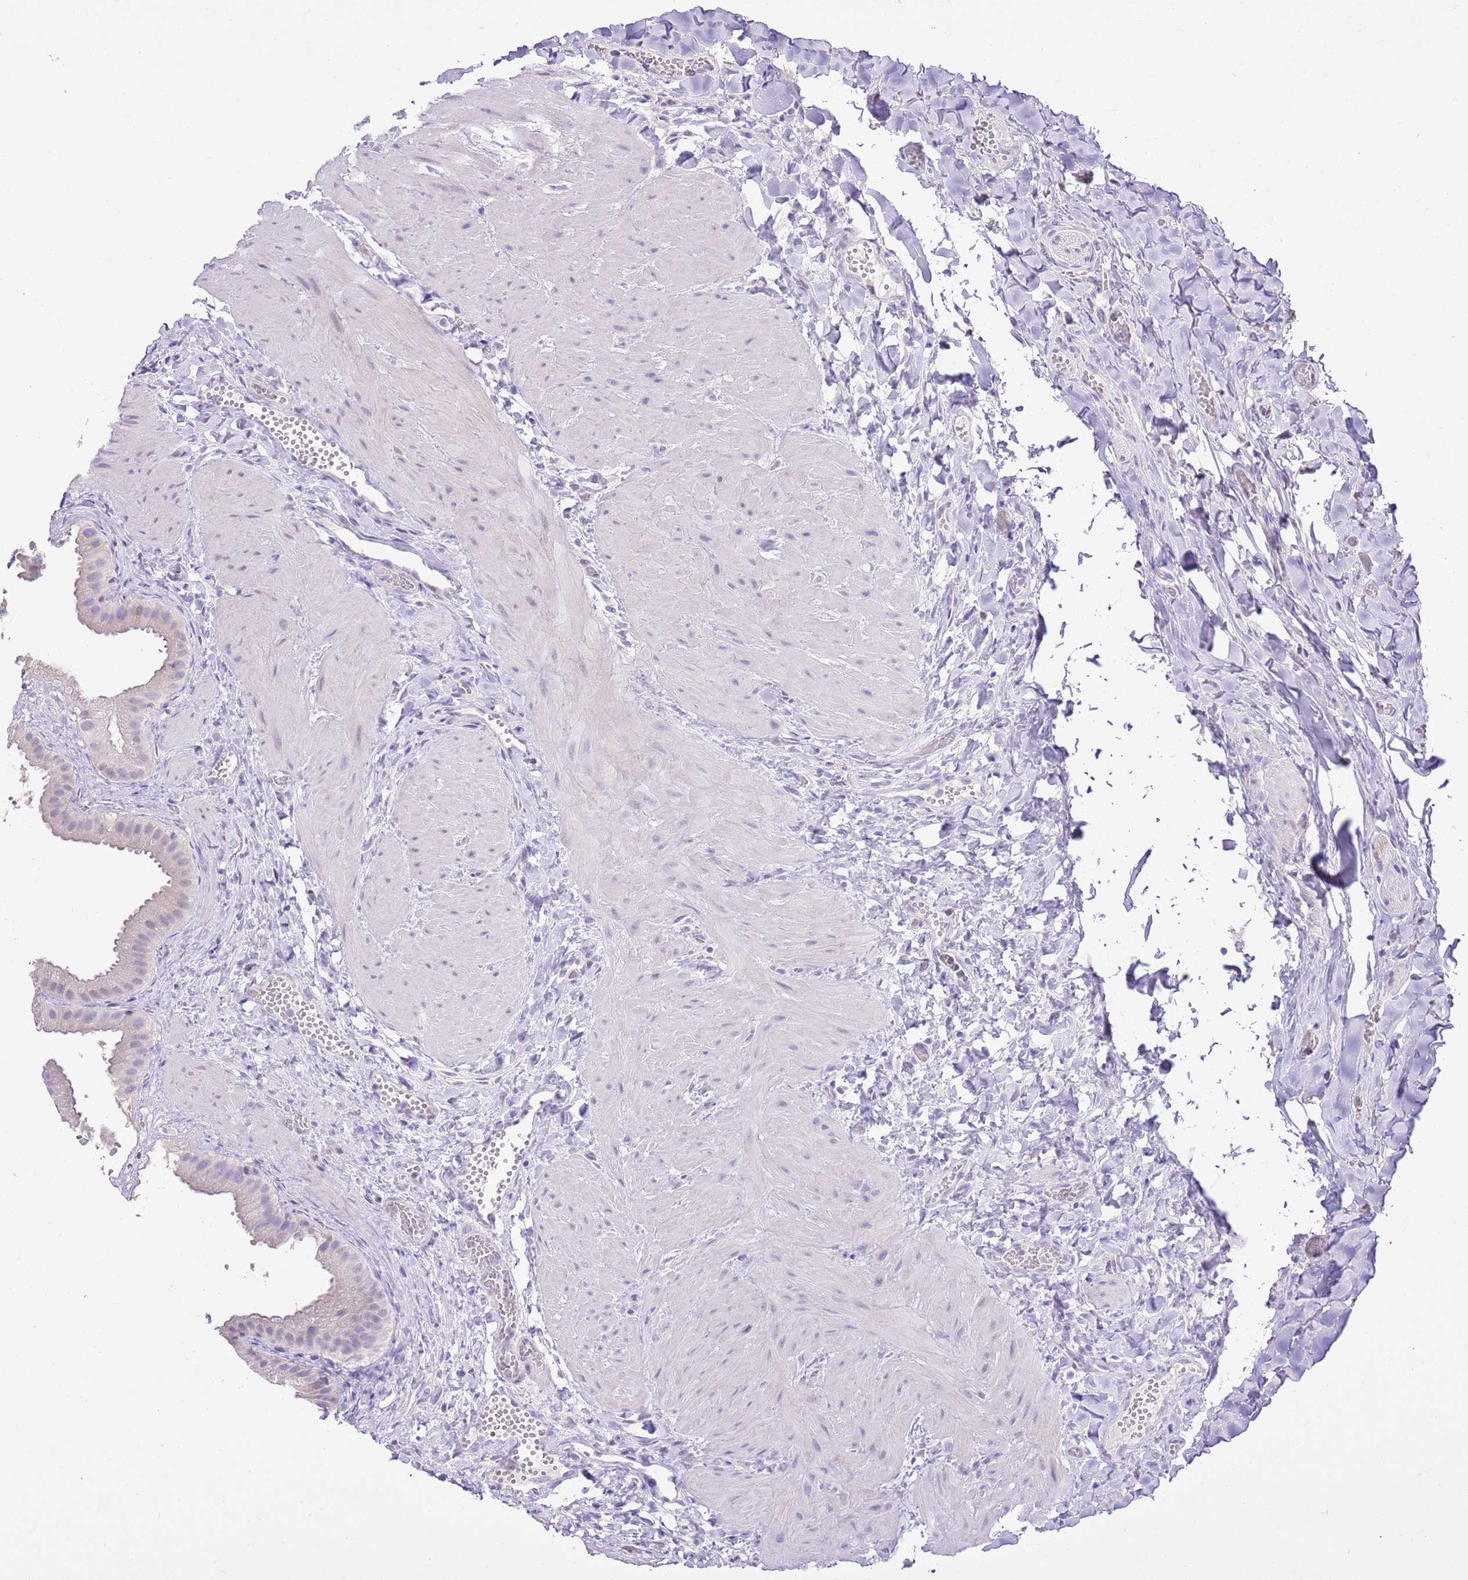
{"staining": {"intensity": "negative", "quantity": "none", "location": "none"}, "tissue": "gallbladder", "cell_type": "Glandular cells", "image_type": "normal", "snomed": [{"axis": "morphology", "description": "Normal tissue, NOS"}, {"axis": "topography", "description": "Gallbladder"}], "caption": "Gallbladder was stained to show a protein in brown. There is no significant positivity in glandular cells. (DAB IHC visualized using brightfield microscopy, high magnification).", "gene": "XPO7", "patient": {"sex": "male", "age": 55}}